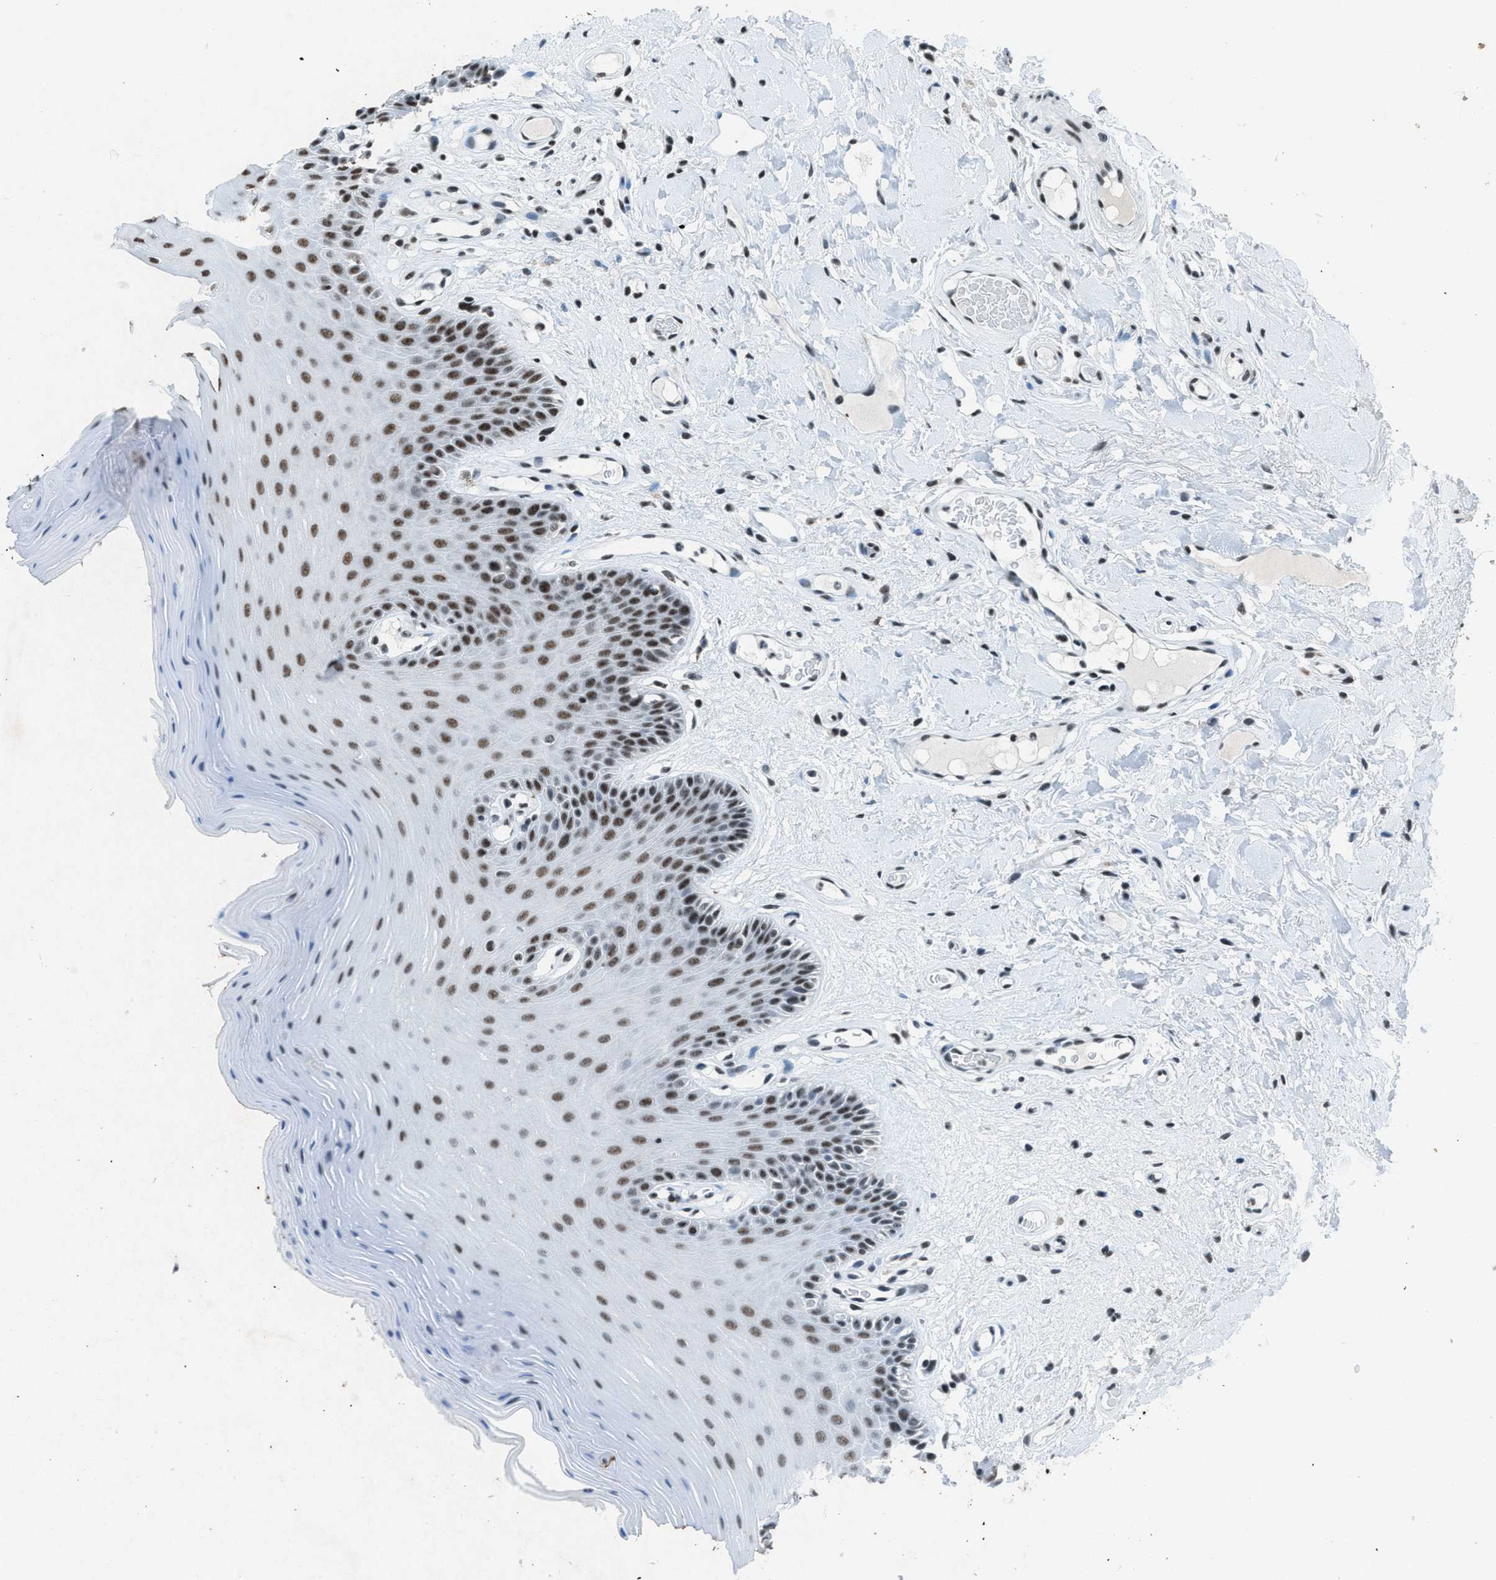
{"staining": {"intensity": "moderate", "quantity": ">75%", "location": "nuclear"}, "tissue": "oral mucosa", "cell_type": "Squamous epithelial cells", "image_type": "normal", "snomed": [{"axis": "morphology", "description": "Normal tissue, NOS"}, {"axis": "morphology", "description": "Squamous cell carcinoma, NOS"}, {"axis": "topography", "description": "Skeletal muscle"}, {"axis": "topography", "description": "Adipose tissue"}, {"axis": "topography", "description": "Vascular tissue"}, {"axis": "topography", "description": "Oral tissue"}, {"axis": "topography", "description": "Peripheral nerve tissue"}, {"axis": "topography", "description": "Head-Neck"}], "caption": "Oral mucosa was stained to show a protein in brown. There is medium levels of moderate nuclear expression in about >75% of squamous epithelial cells. The staining was performed using DAB (3,3'-diaminobenzidine) to visualize the protein expression in brown, while the nuclei were stained in blue with hematoxylin (Magnification: 20x).", "gene": "NXF1", "patient": {"sex": "male", "age": 71}}